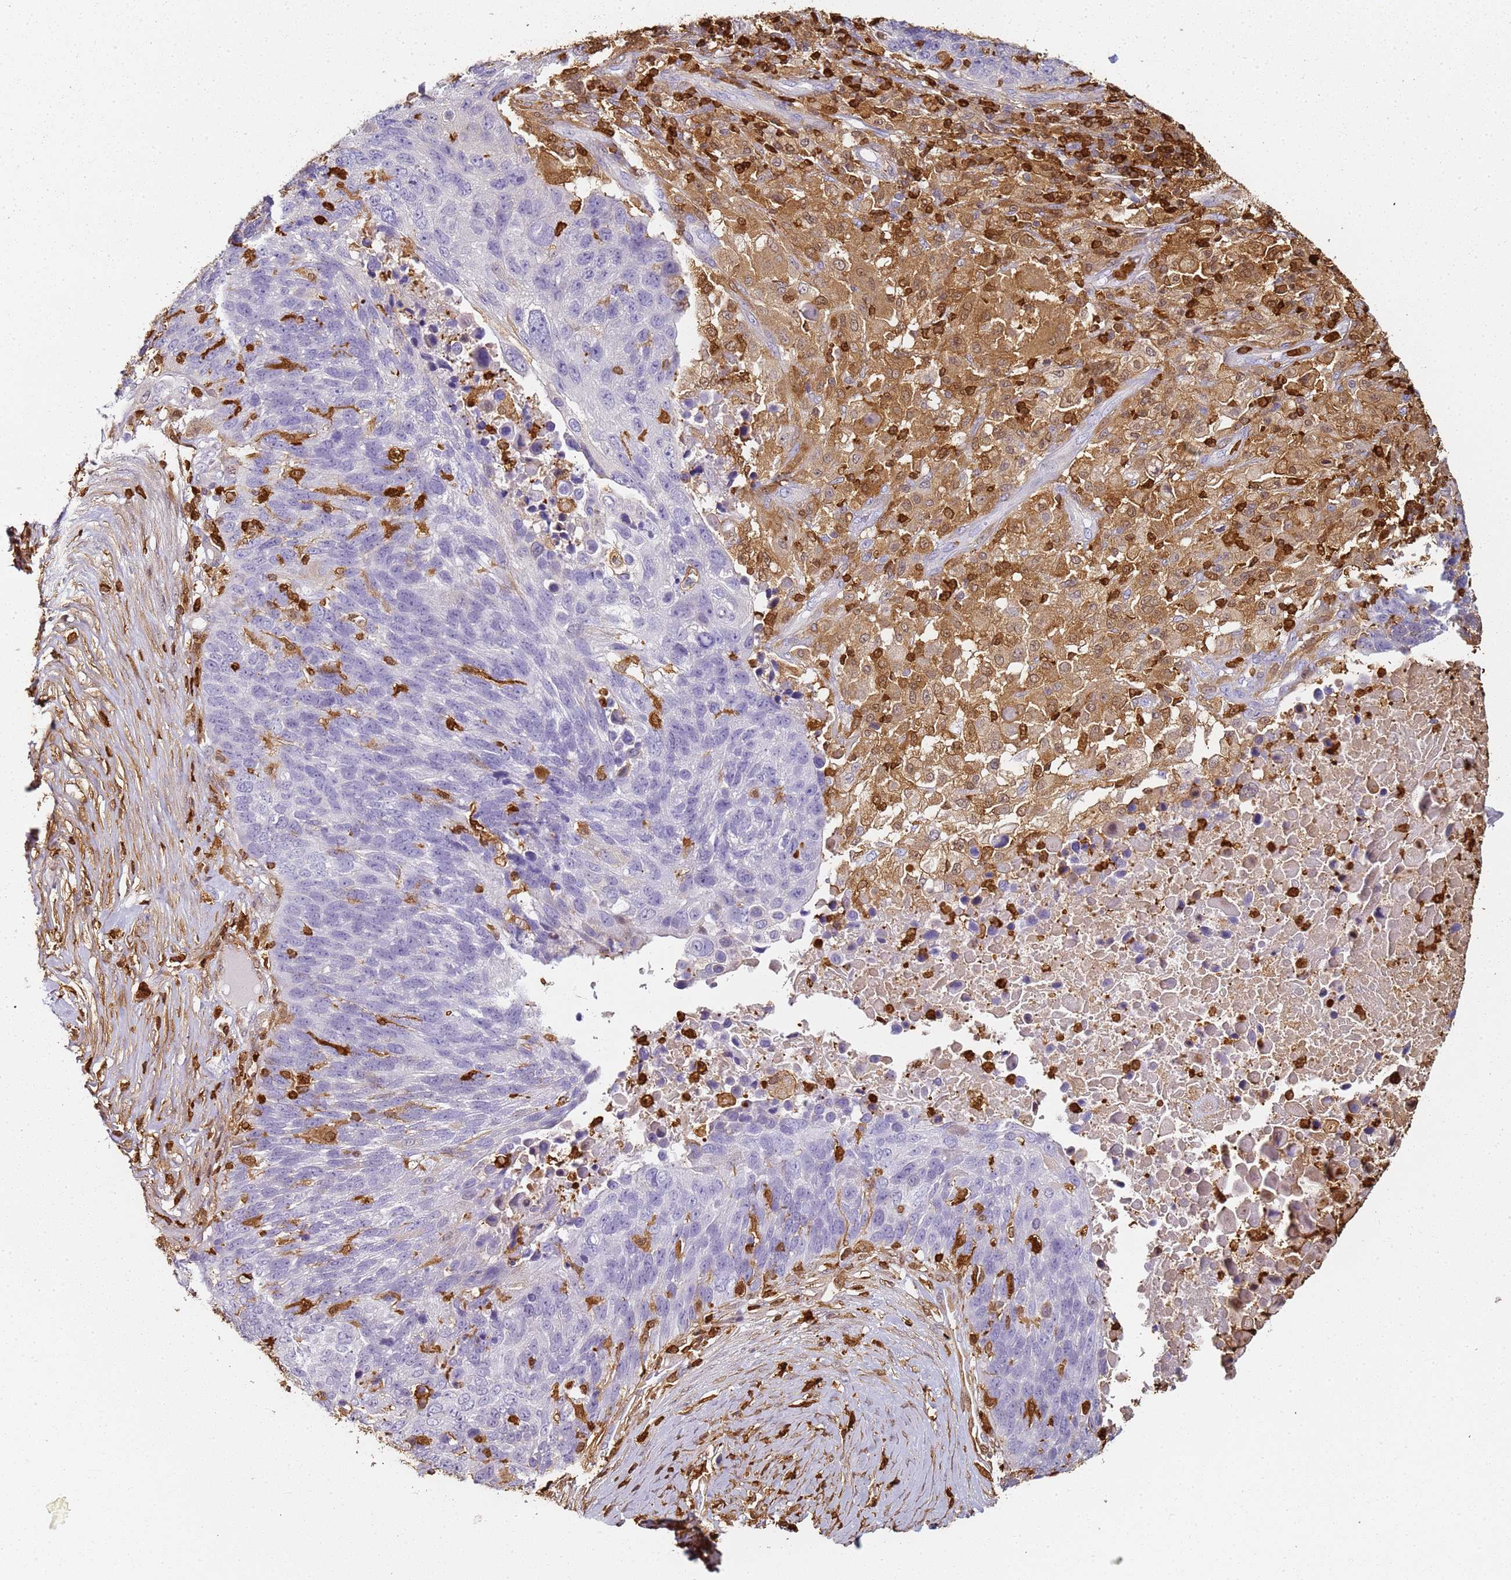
{"staining": {"intensity": "negative", "quantity": "none", "location": "none"}, "tissue": "lung cancer", "cell_type": "Tumor cells", "image_type": "cancer", "snomed": [{"axis": "morphology", "description": "Normal tissue, NOS"}, {"axis": "morphology", "description": "Squamous cell carcinoma, NOS"}, {"axis": "topography", "description": "Lymph node"}, {"axis": "topography", "description": "Lung"}], "caption": "Human lung squamous cell carcinoma stained for a protein using immunohistochemistry exhibits no expression in tumor cells.", "gene": "S100A4", "patient": {"sex": "male", "age": 66}}